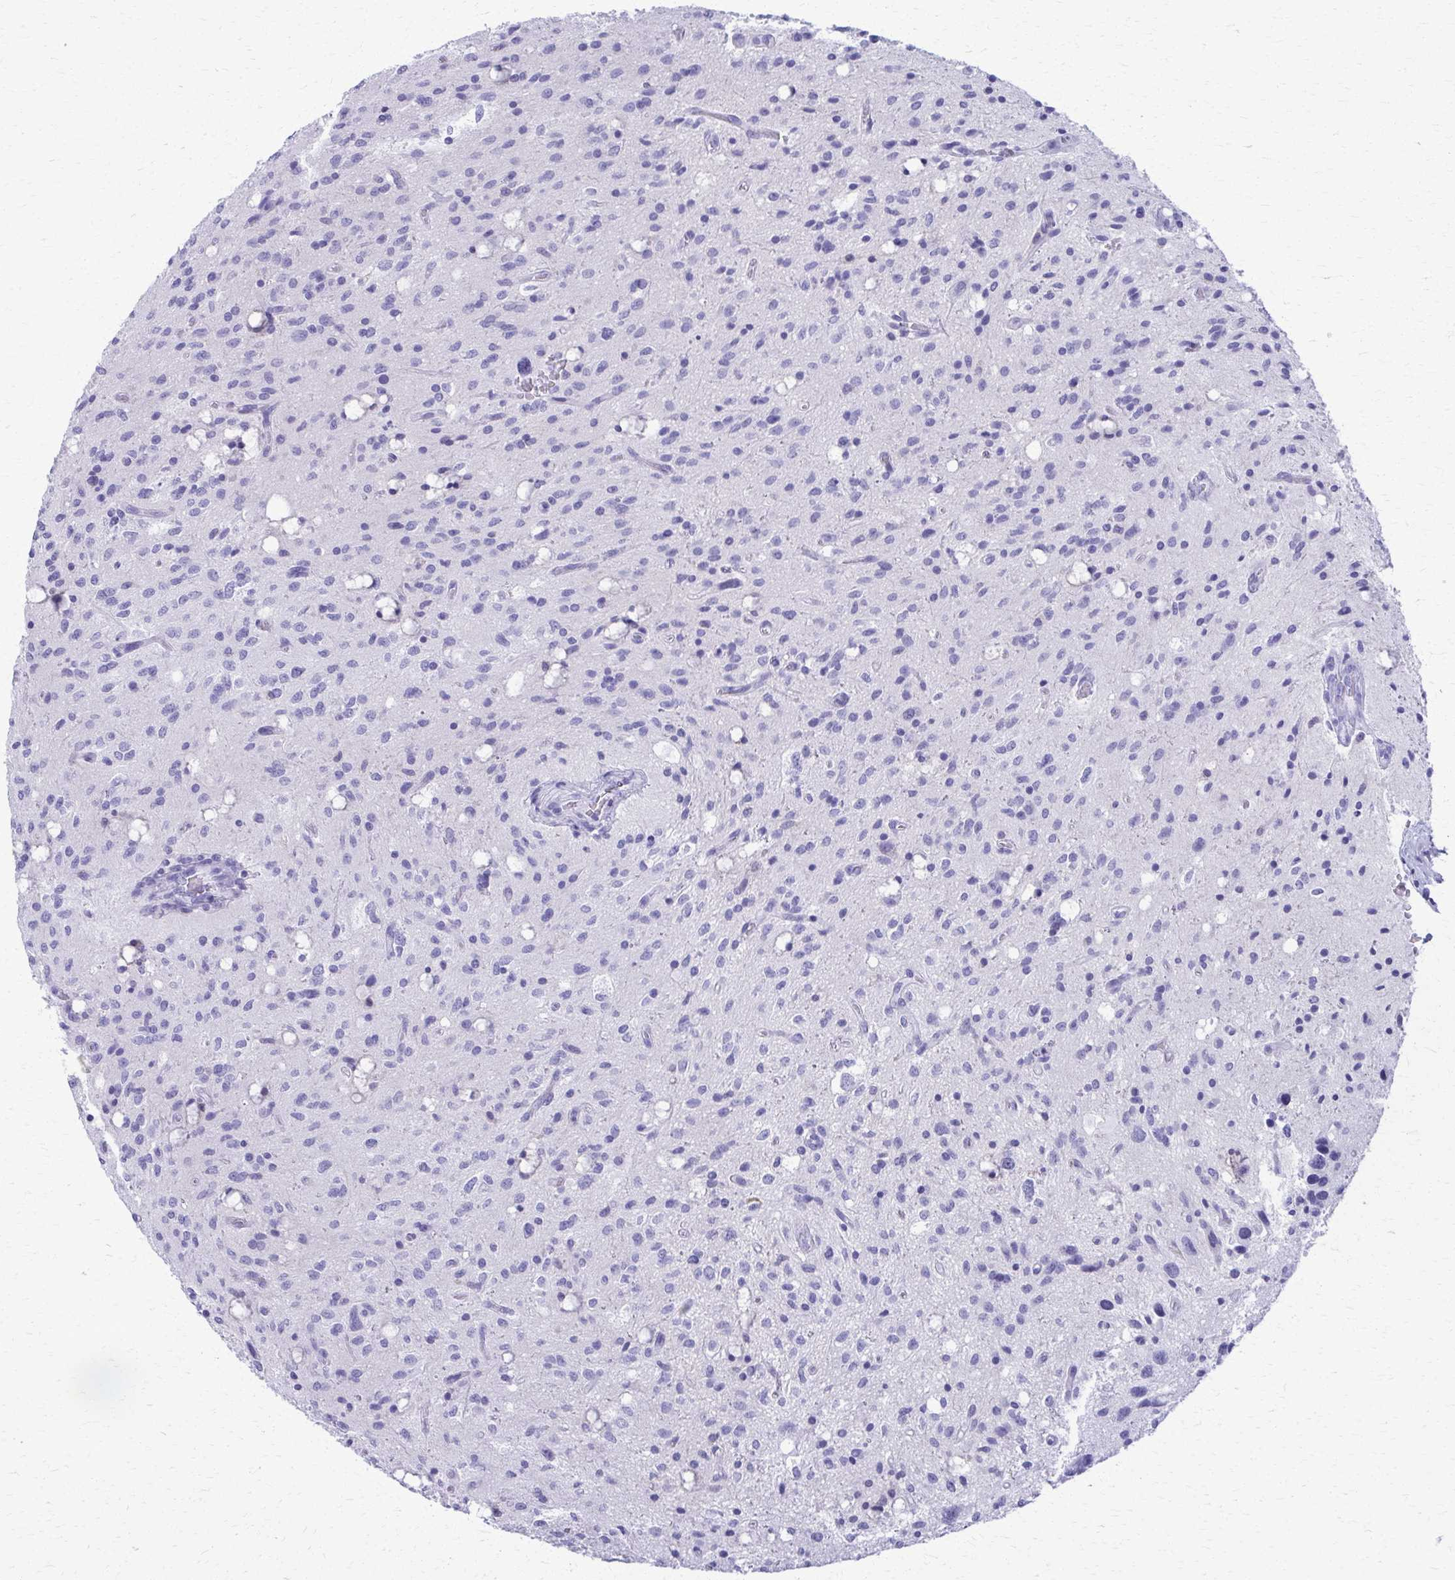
{"staining": {"intensity": "negative", "quantity": "none", "location": "none"}, "tissue": "glioma", "cell_type": "Tumor cells", "image_type": "cancer", "snomed": [{"axis": "morphology", "description": "Glioma, malignant, Low grade"}, {"axis": "topography", "description": "Brain"}], "caption": "The photomicrograph reveals no significant staining in tumor cells of low-grade glioma (malignant). Nuclei are stained in blue.", "gene": "ACSM2B", "patient": {"sex": "female", "age": 58}}